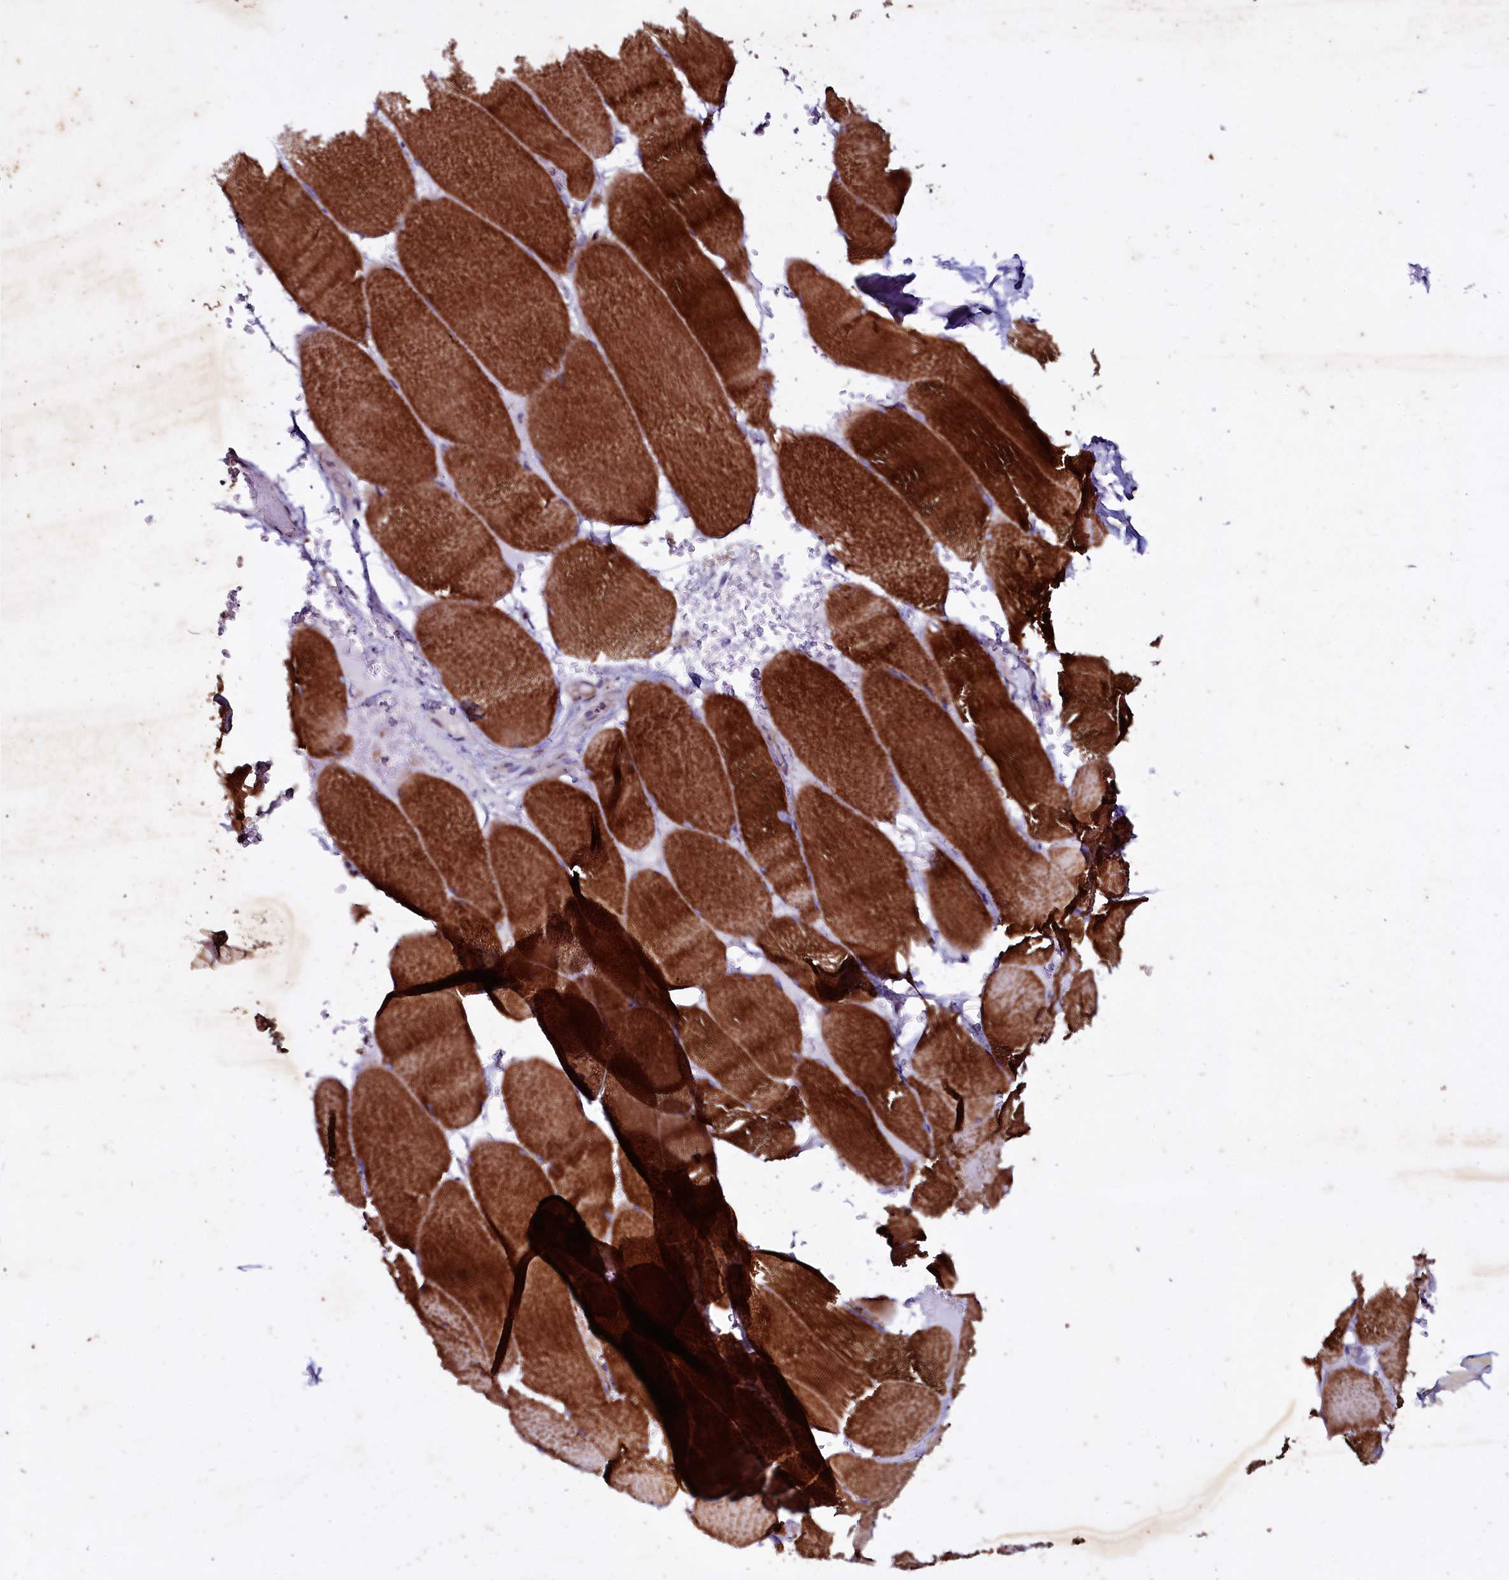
{"staining": {"intensity": "strong", "quantity": ">75%", "location": "cytoplasmic/membranous"}, "tissue": "skeletal muscle", "cell_type": "Myocytes", "image_type": "normal", "snomed": [{"axis": "morphology", "description": "Normal tissue, NOS"}, {"axis": "topography", "description": "Skeletal muscle"}, {"axis": "topography", "description": "Head-Neck"}], "caption": "The photomicrograph reveals staining of unremarkable skeletal muscle, revealing strong cytoplasmic/membranous protein staining (brown color) within myocytes.", "gene": "SELENOT", "patient": {"sex": "male", "age": 66}}